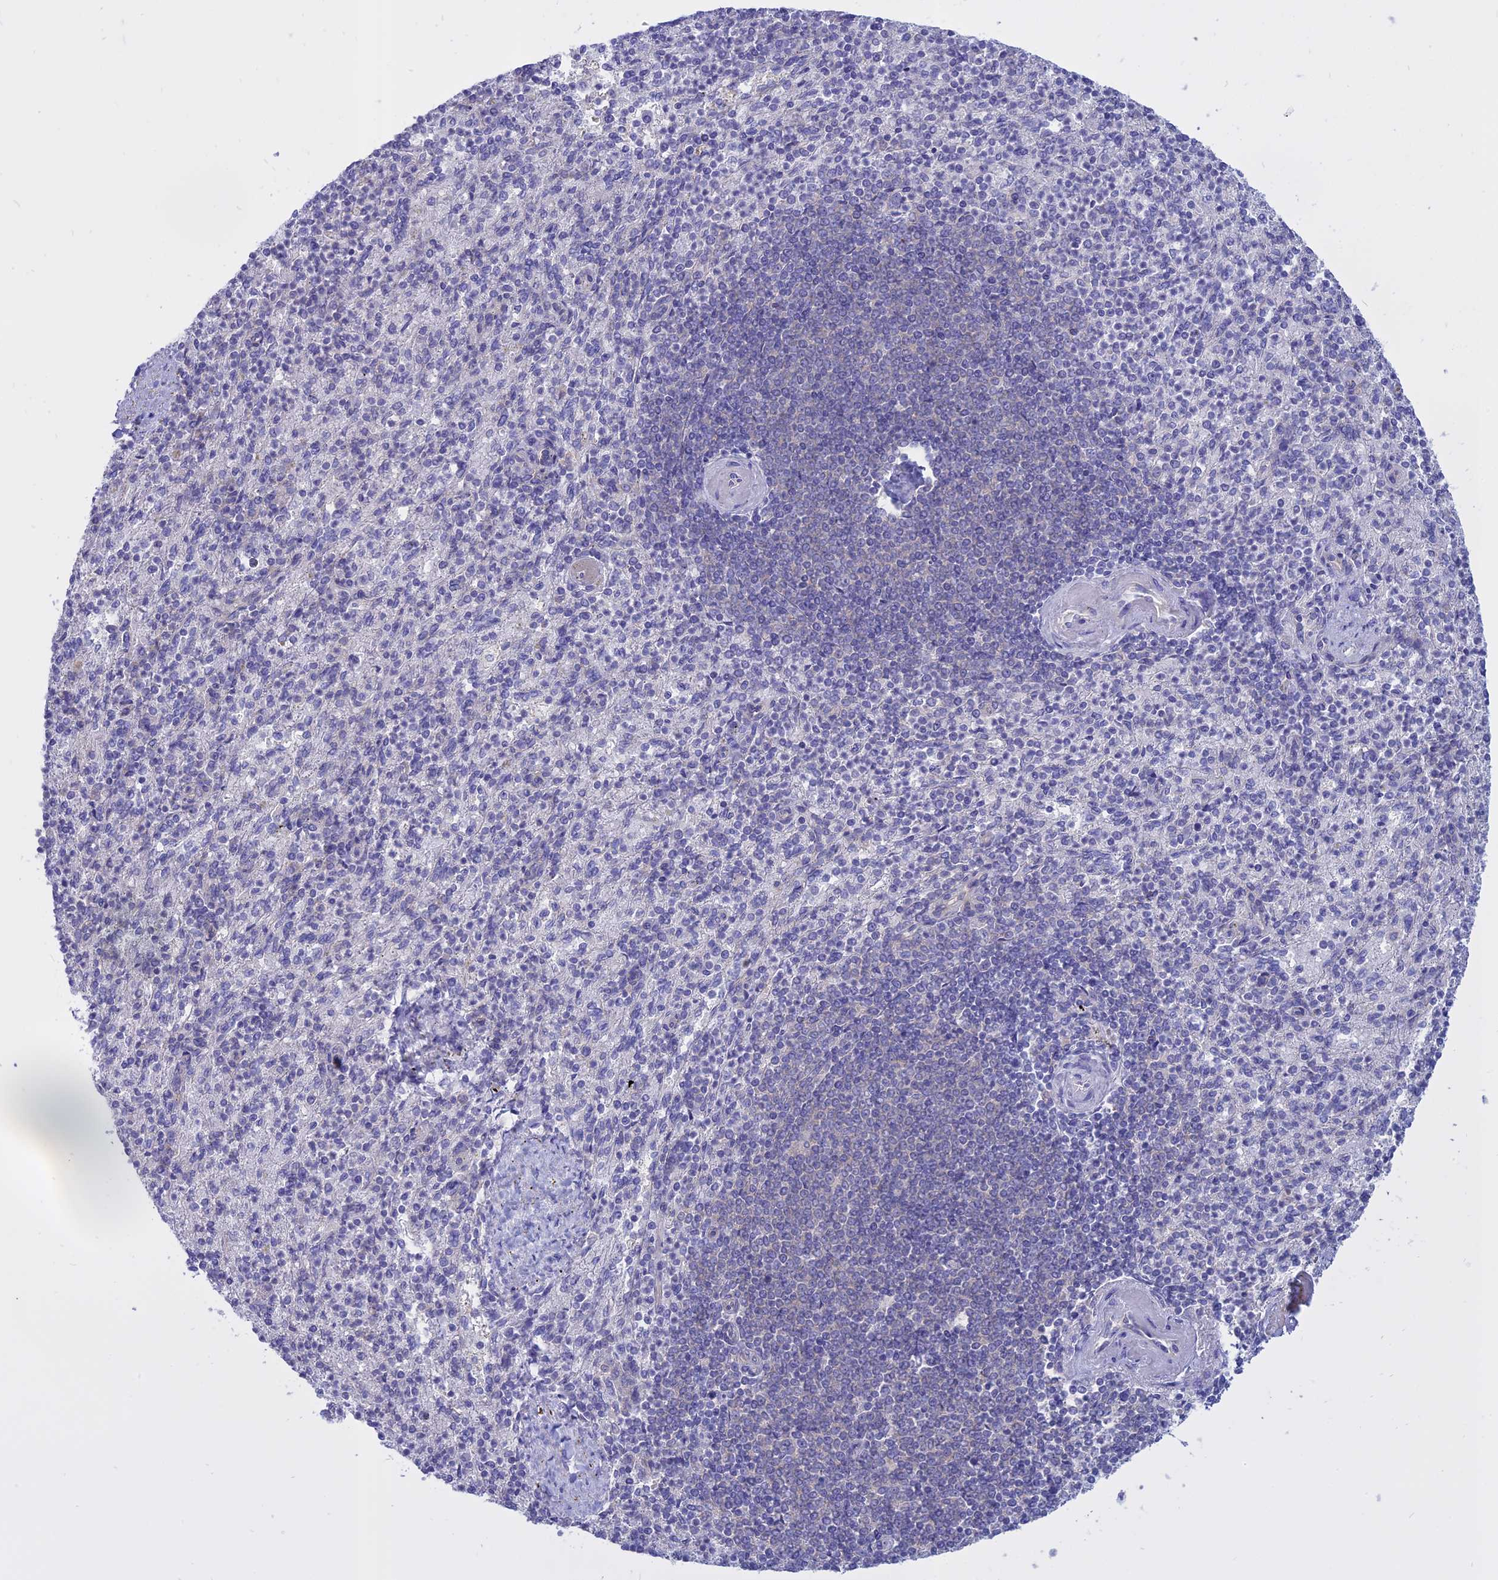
{"staining": {"intensity": "negative", "quantity": "none", "location": "none"}, "tissue": "spleen", "cell_type": "Cells in red pulp", "image_type": "normal", "snomed": [{"axis": "morphology", "description": "Normal tissue, NOS"}, {"axis": "topography", "description": "Spleen"}], "caption": "DAB (3,3'-diaminobenzidine) immunohistochemical staining of normal human spleen exhibits no significant staining in cells in red pulp. Brightfield microscopy of immunohistochemistry stained with DAB (3,3'-diaminobenzidine) (brown) and hematoxylin (blue), captured at high magnification.", "gene": "AHCYL1", "patient": {"sex": "female", "age": 74}}